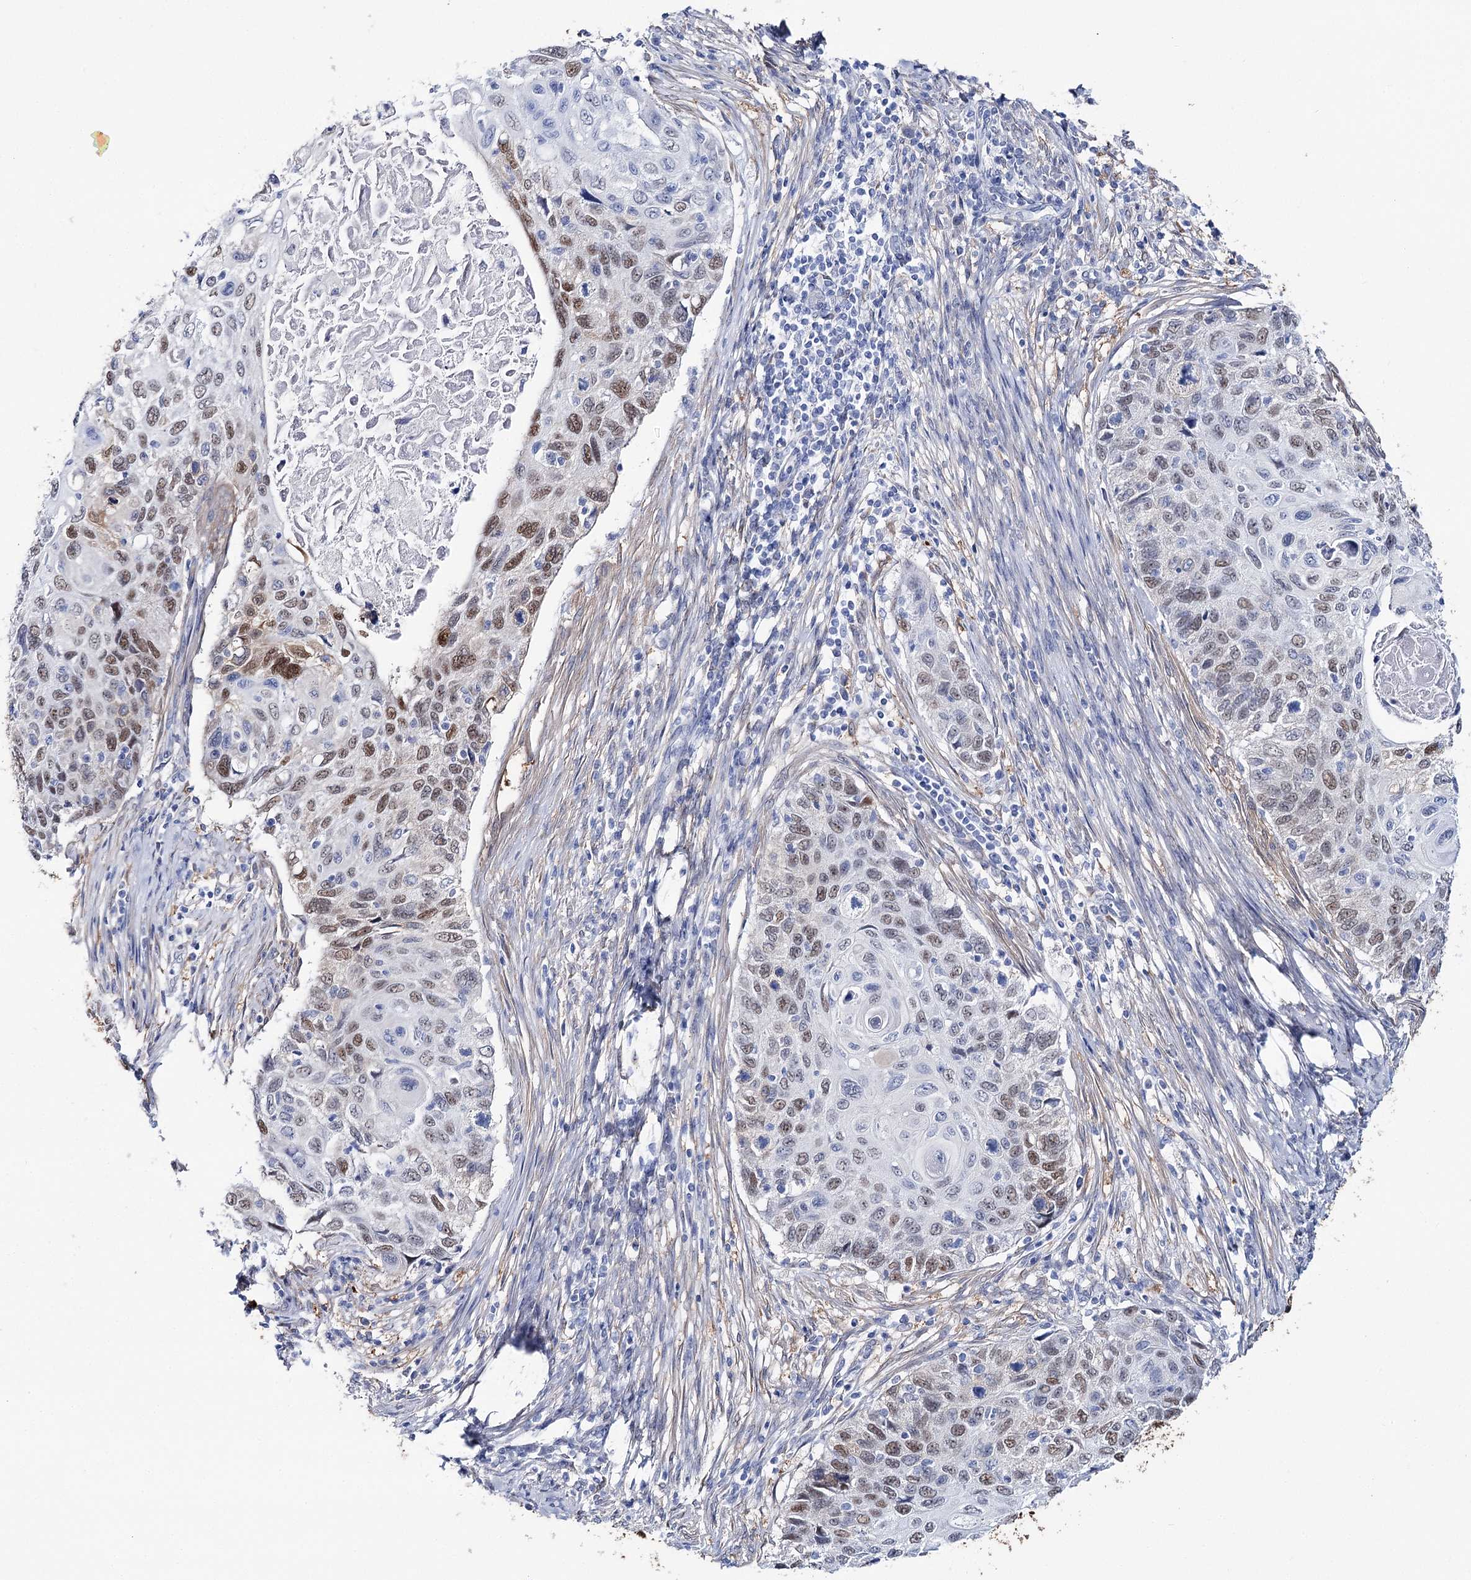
{"staining": {"intensity": "moderate", "quantity": "25%-75%", "location": "nuclear"}, "tissue": "cervical cancer", "cell_type": "Tumor cells", "image_type": "cancer", "snomed": [{"axis": "morphology", "description": "Squamous cell carcinoma, NOS"}, {"axis": "topography", "description": "Cervix"}], "caption": "A medium amount of moderate nuclear expression is seen in about 25%-75% of tumor cells in cervical squamous cell carcinoma tissue. Nuclei are stained in blue.", "gene": "UGDH", "patient": {"sex": "female", "age": 70}}